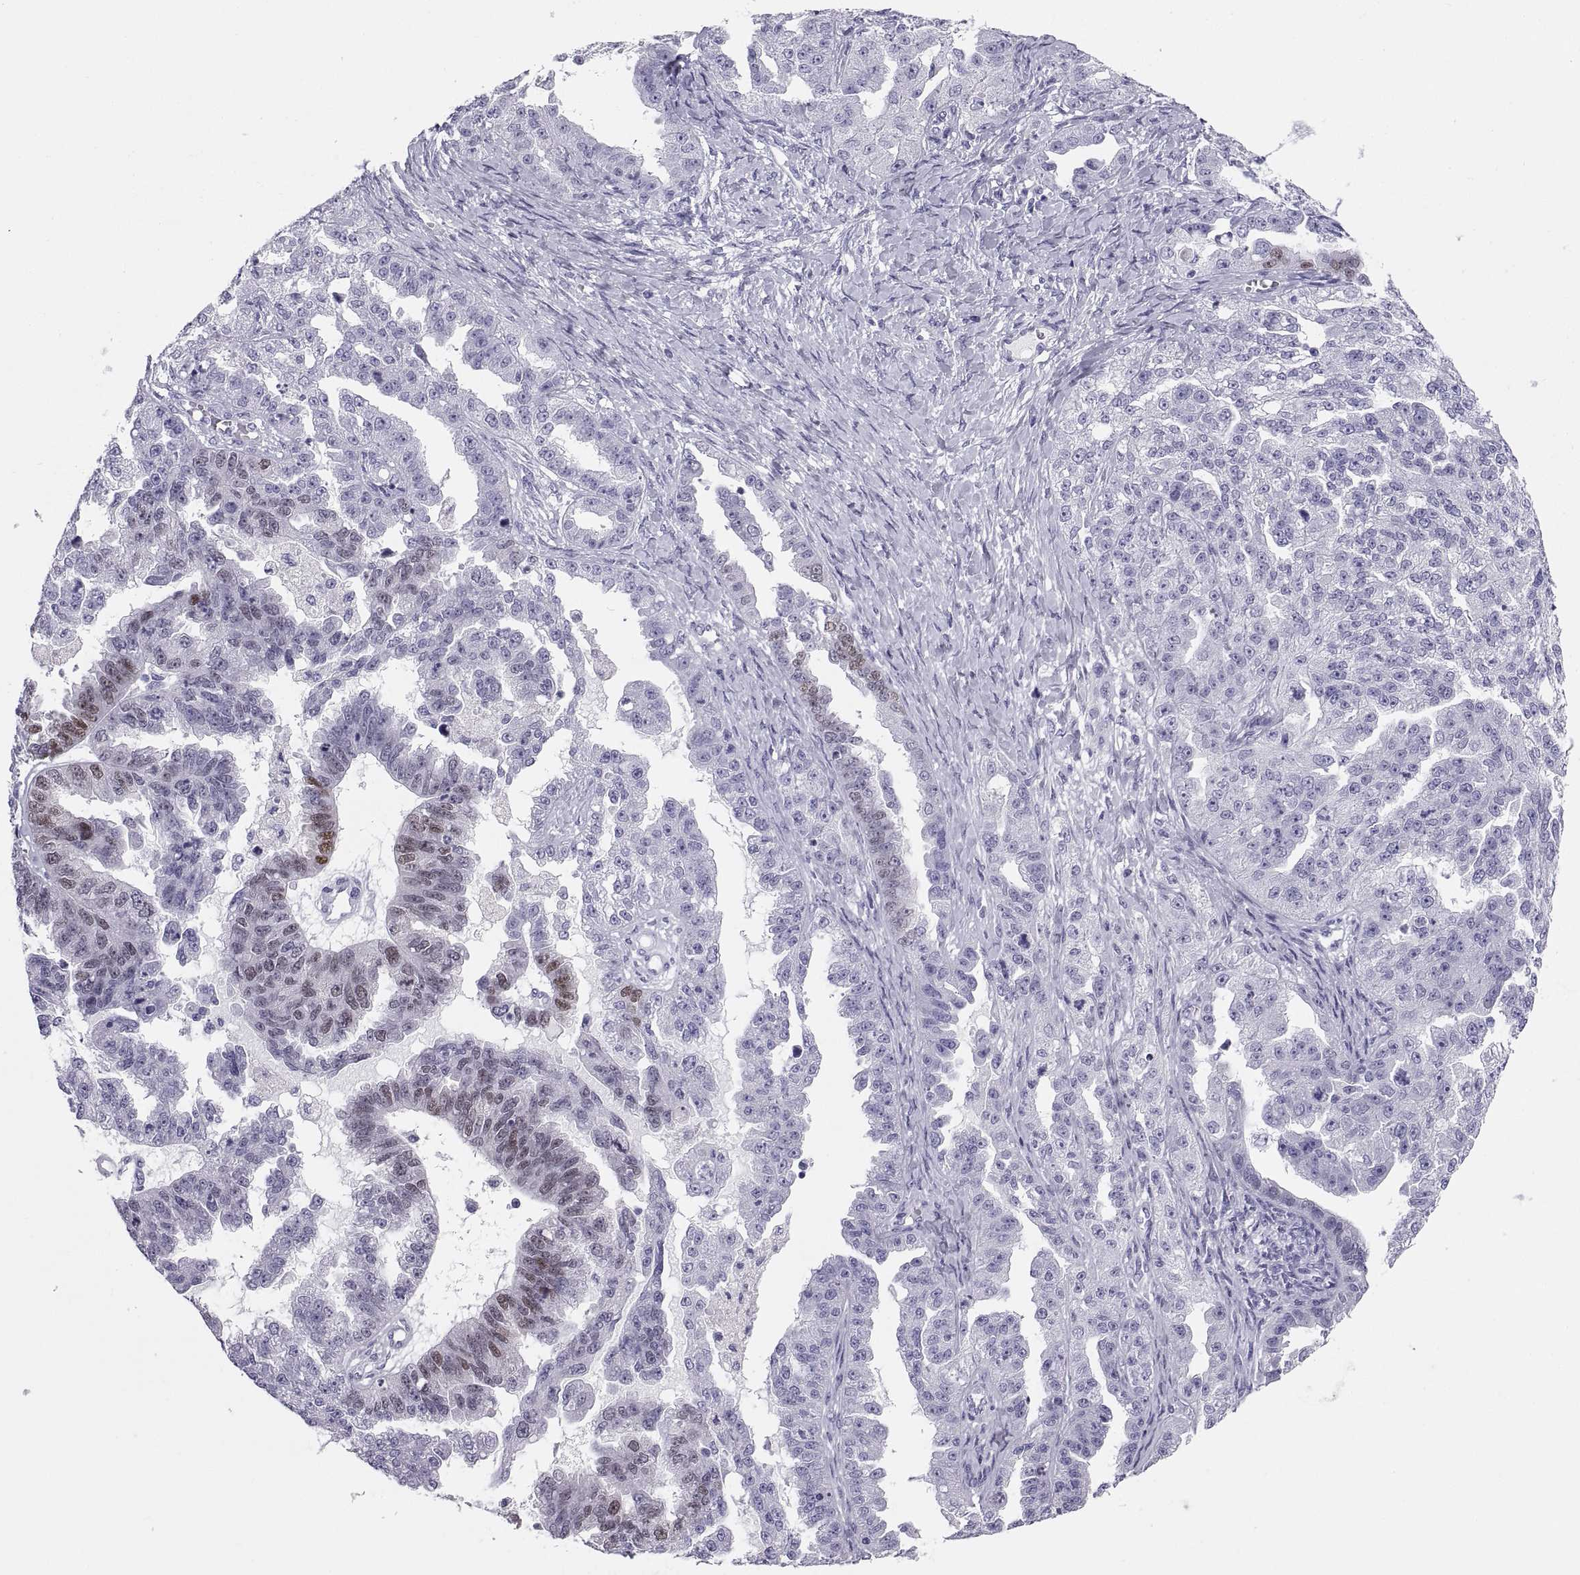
{"staining": {"intensity": "moderate", "quantity": "<25%", "location": "nuclear"}, "tissue": "ovarian cancer", "cell_type": "Tumor cells", "image_type": "cancer", "snomed": [{"axis": "morphology", "description": "Cystadenocarcinoma, serous, NOS"}, {"axis": "topography", "description": "Ovary"}], "caption": "Immunohistochemistry (IHC) of human ovarian cancer (serous cystadenocarcinoma) demonstrates low levels of moderate nuclear expression in approximately <25% of tumor cells.", "gene": "PAX2", "patient": {"sex": "female", "age": 58}}